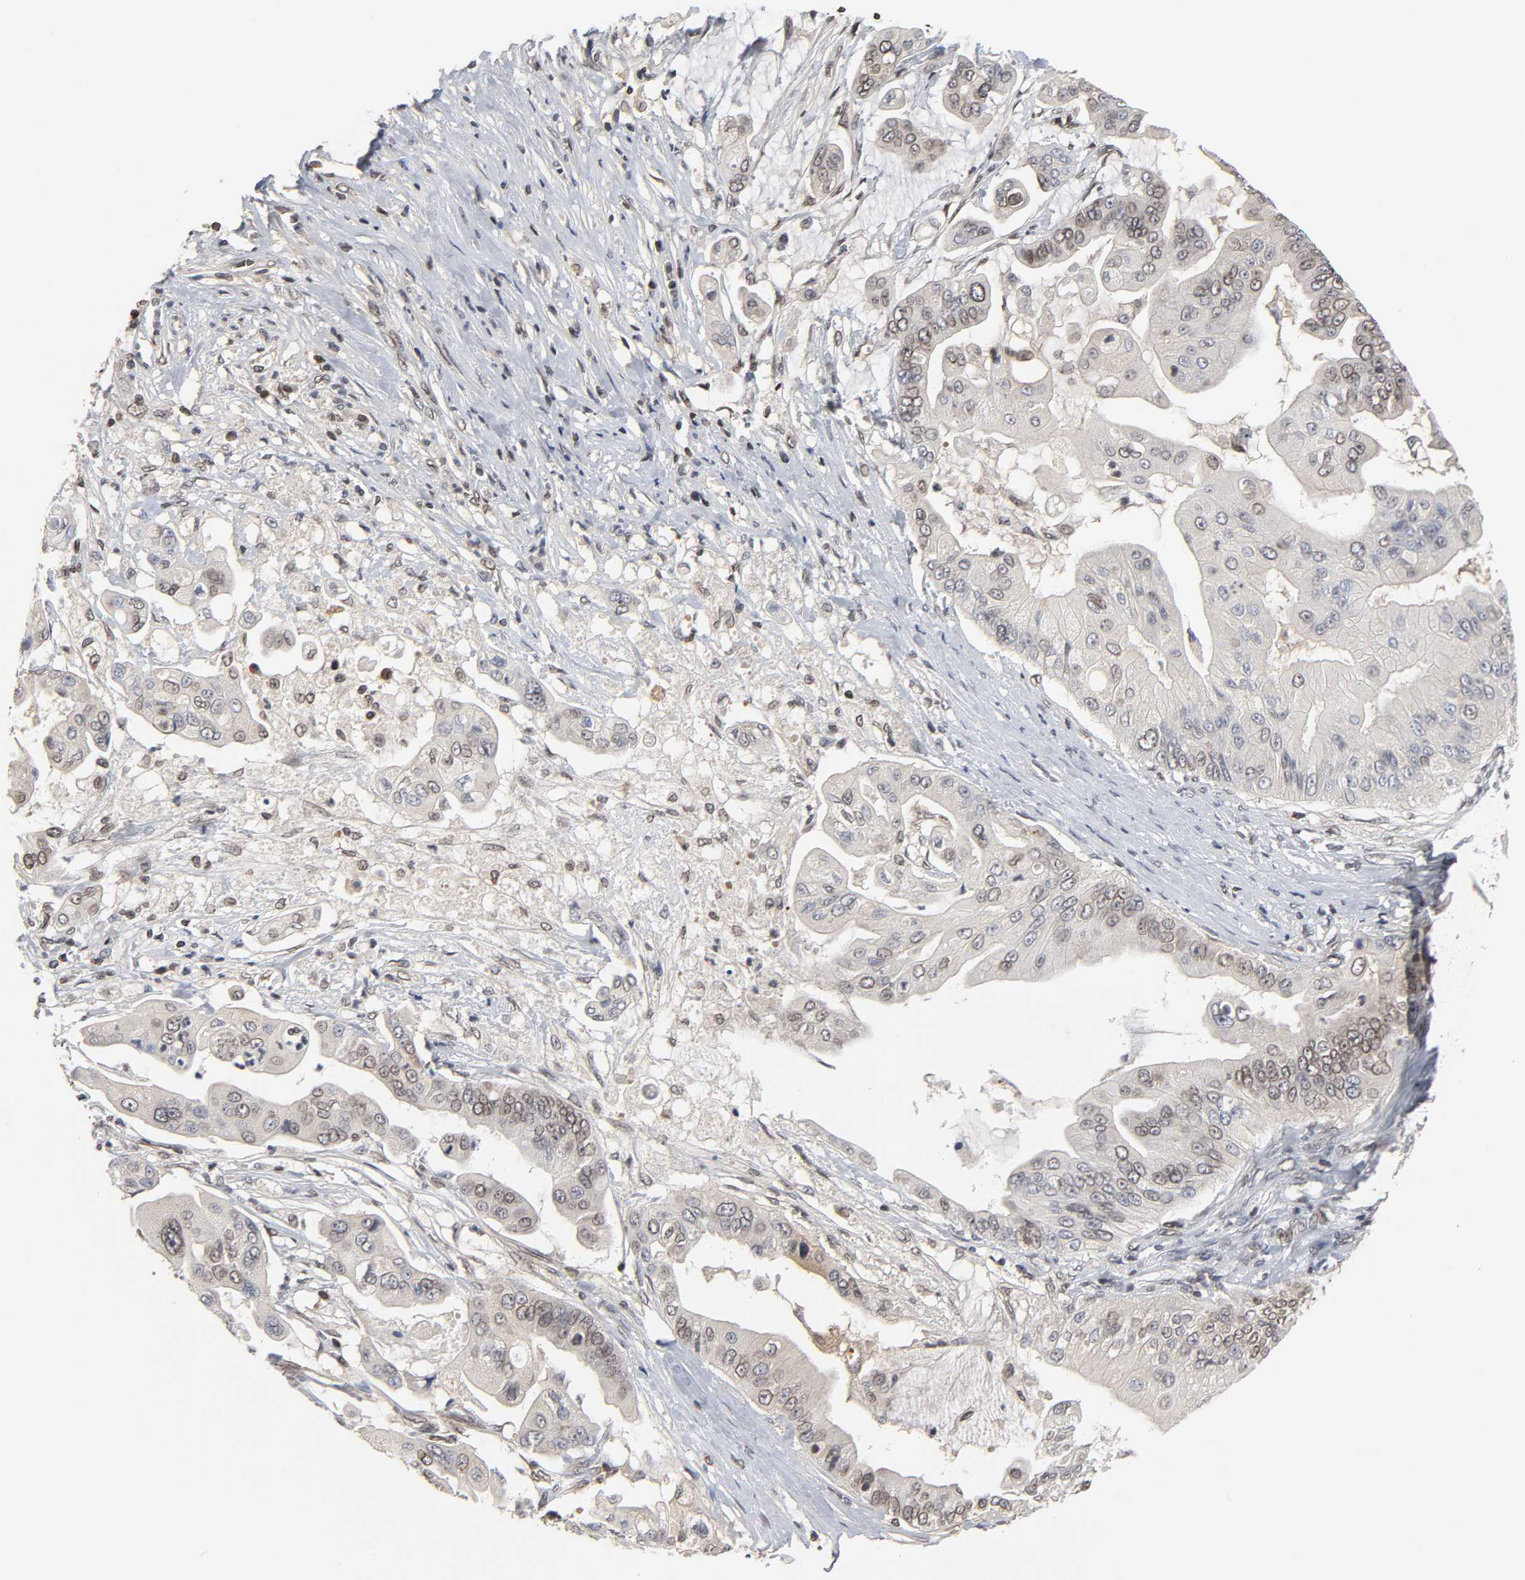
{"staining": {"intensity": "moderate", "quantity": "25%-75%", "location": "cytoplasmic/membranous,nuclear"}, "tissue": "pancreatic cancer", "cell_type": "Tumor cells", "image_type": "cancer", "snomed": [{"axis": "morphology", "description": "Adenocarcinoma, NOS"}, {"axis": "topography", "description": "Pancreas"}], "caption": "A brown stain shows moderate cytoplasmic/membranous and nuclear staining of a protein in human adenocarcinoma (pancreatic) tumor cells.", "gene": "CPN2", "patient": {"sex": "female", "age": 75}}